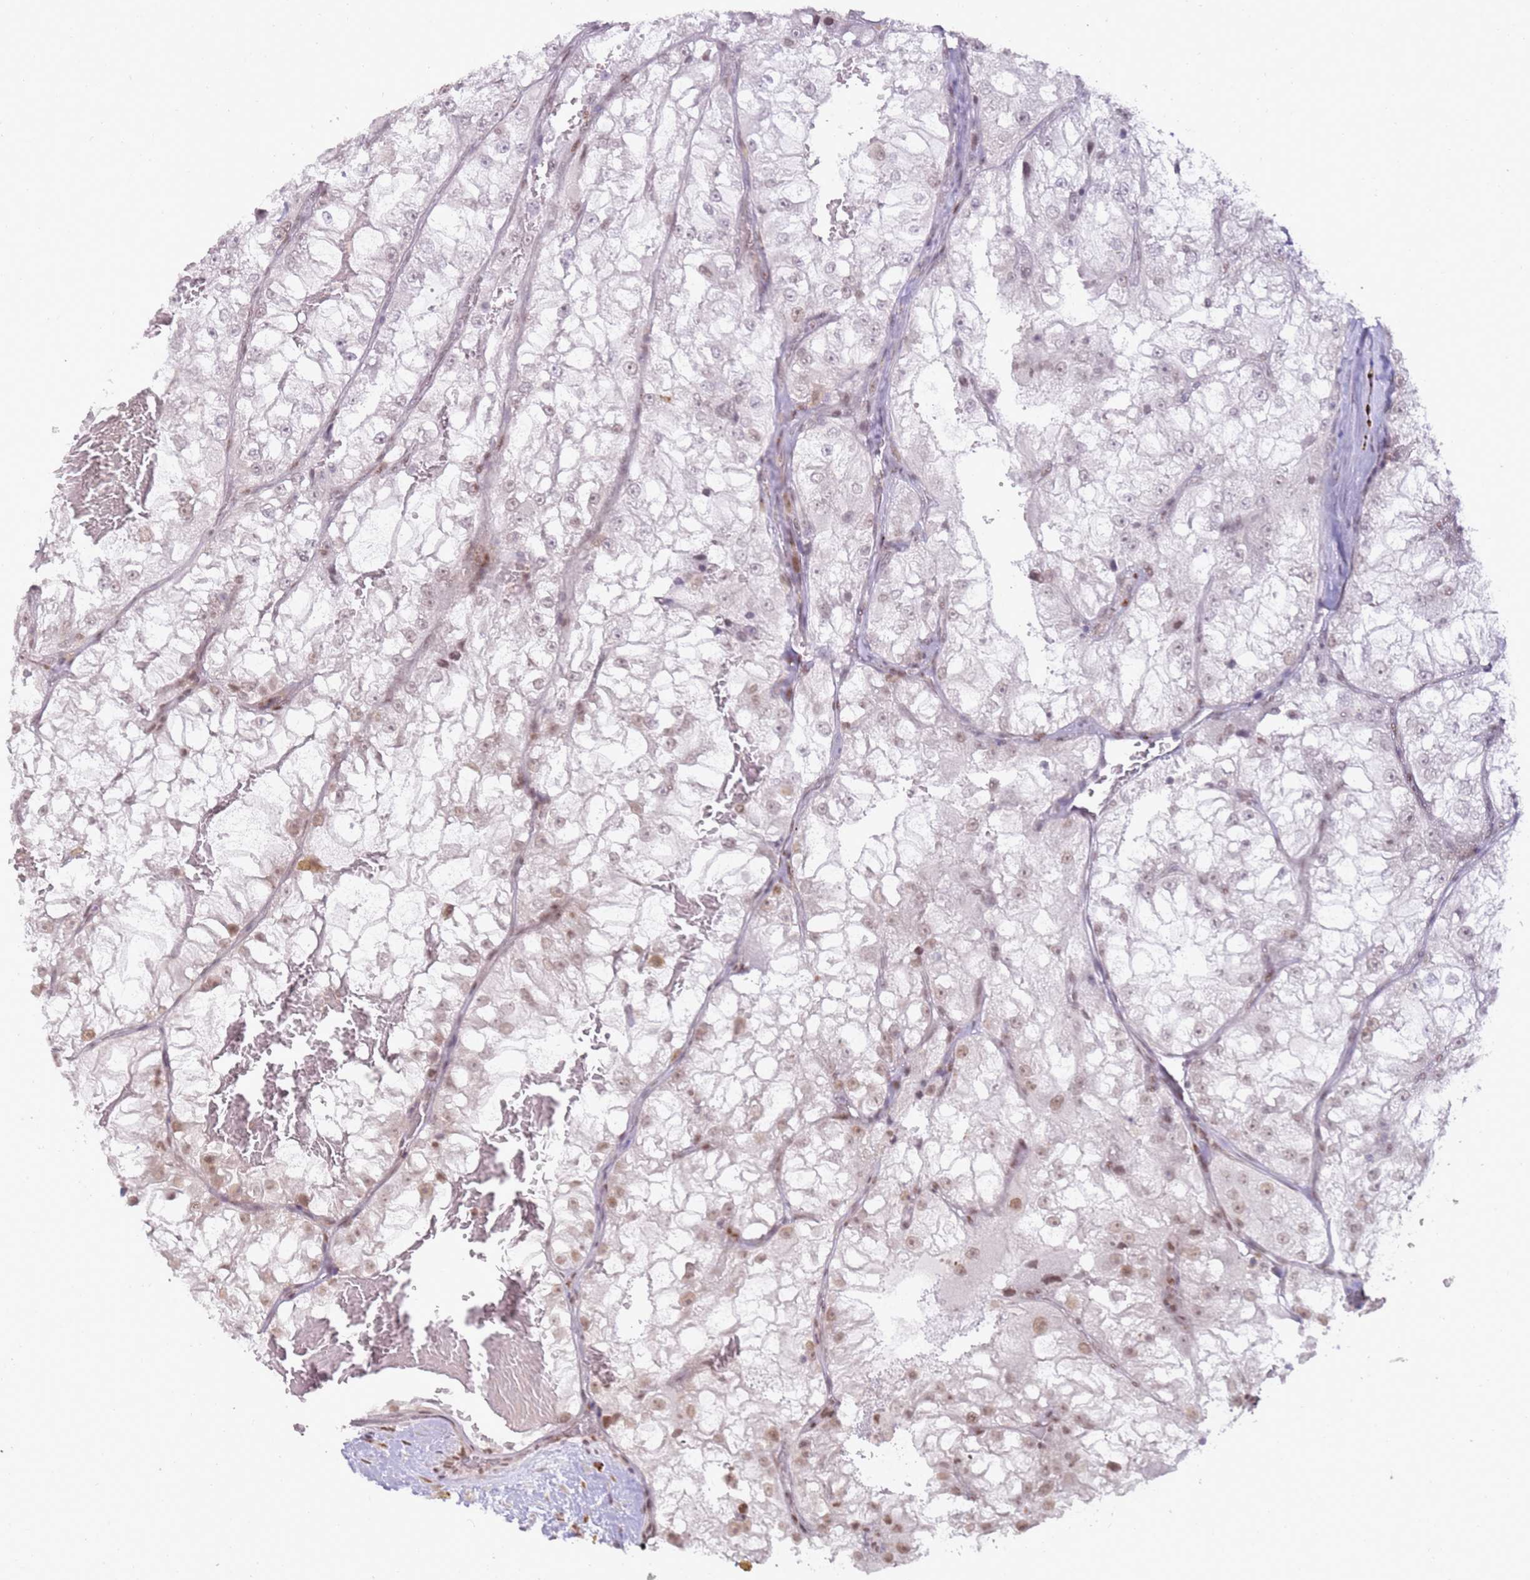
{"staining": {"intensity": "moderate", "quantity": "<25%", "location": "nuclear"}, "tissue": "renal cancer", "cell_type": "Tumor cells", "image_type": "cancer", "snomed": [{"axis": "morphology", "description": "Adenocarcinoma, NOS"}, {"axis": "topography", "description": "Kidney"}], "caption": "Immunohistochemical staining of human adenocarcinoma (renal) shows moderate nuclear protein staining in about <25% of tumor cells.", "gene": "PHC2", "patient": {"sex": "female", "age": 72}}